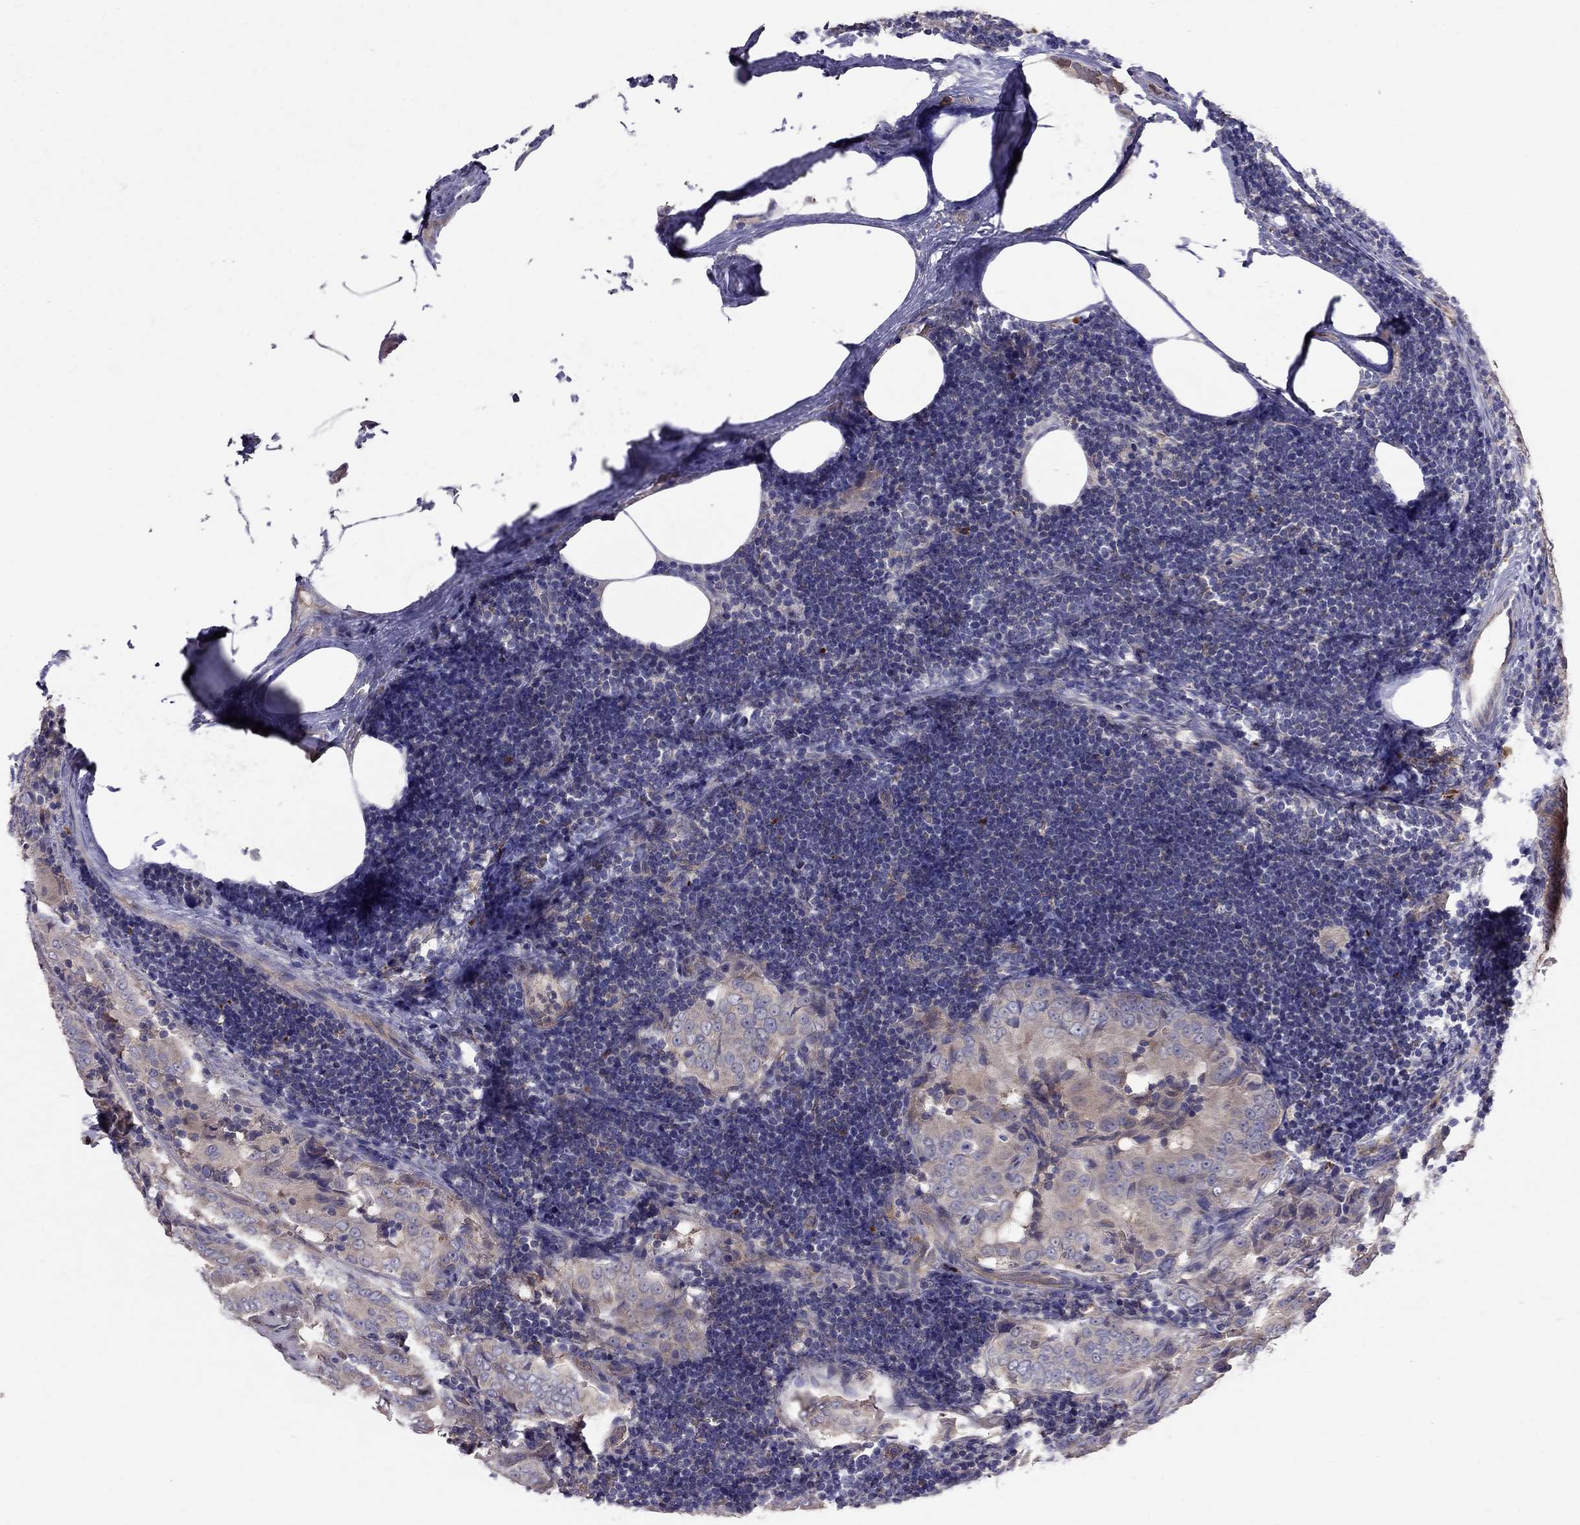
{"staining": {"intensity": "weak", "quantity": "25%-75%", "location": "cytoplasmic/membranous"}, "tissue": "thyroid cancer", "cell_type": "Tumor cells", "image_type": "cancer", "snomed": [{"axis": "morphology", "description": "Papillary adenocarcinoma, NOS"}, {"axis": "topography", "description": "Thyroid gland"}], "caption": "A high-resolution image shows immunohistochemistry (IHC) staining of thyroid cancer (papillary adenocarcinoma), which shows weak cytoplasmic/membranous expression in approximately 25%-75% of tumor cells. (brown staining indicates protein expression, while blue staining denotes nuclei).", "gene": "PIK3CG", "patient": {"sex": "male", "age": 61}}